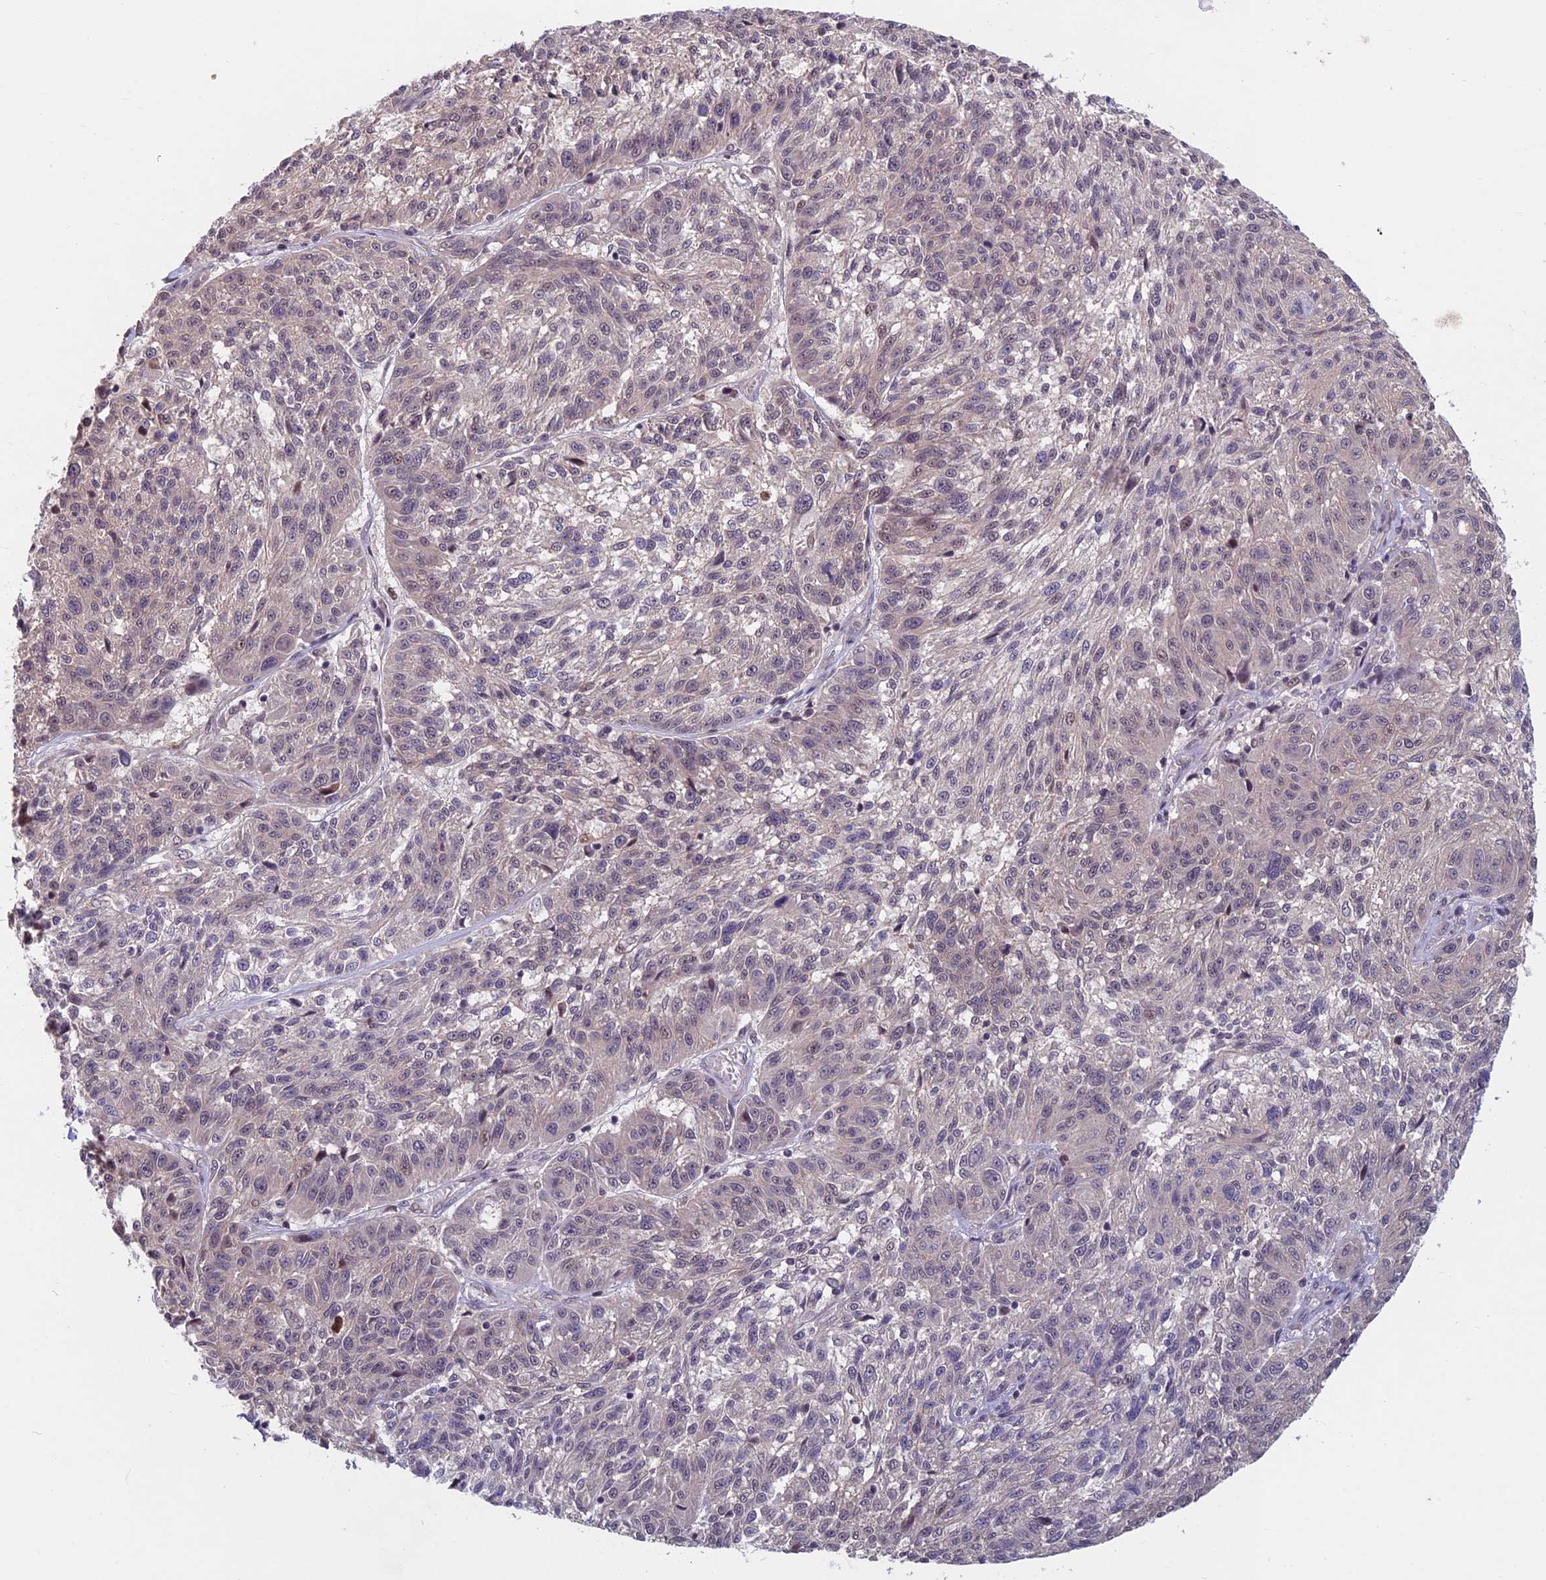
{"staining": {"intensity": "negative", "quantity": "none", "location": "none"}, "tissue": "melanoma", "cell_type": "Tumor cells", "image_type": "cancer", "snomed": [{"axis": "morphology", "description": "Malignant melanoma, NOS"}, {"axis": "topography", "description": "Skin"}], "caption": "A photomicrograph of human melanoma is negative for staining in tumor cells.", "gene": "SPIRE1", "patient": {"sex": "male", "age": 53}}